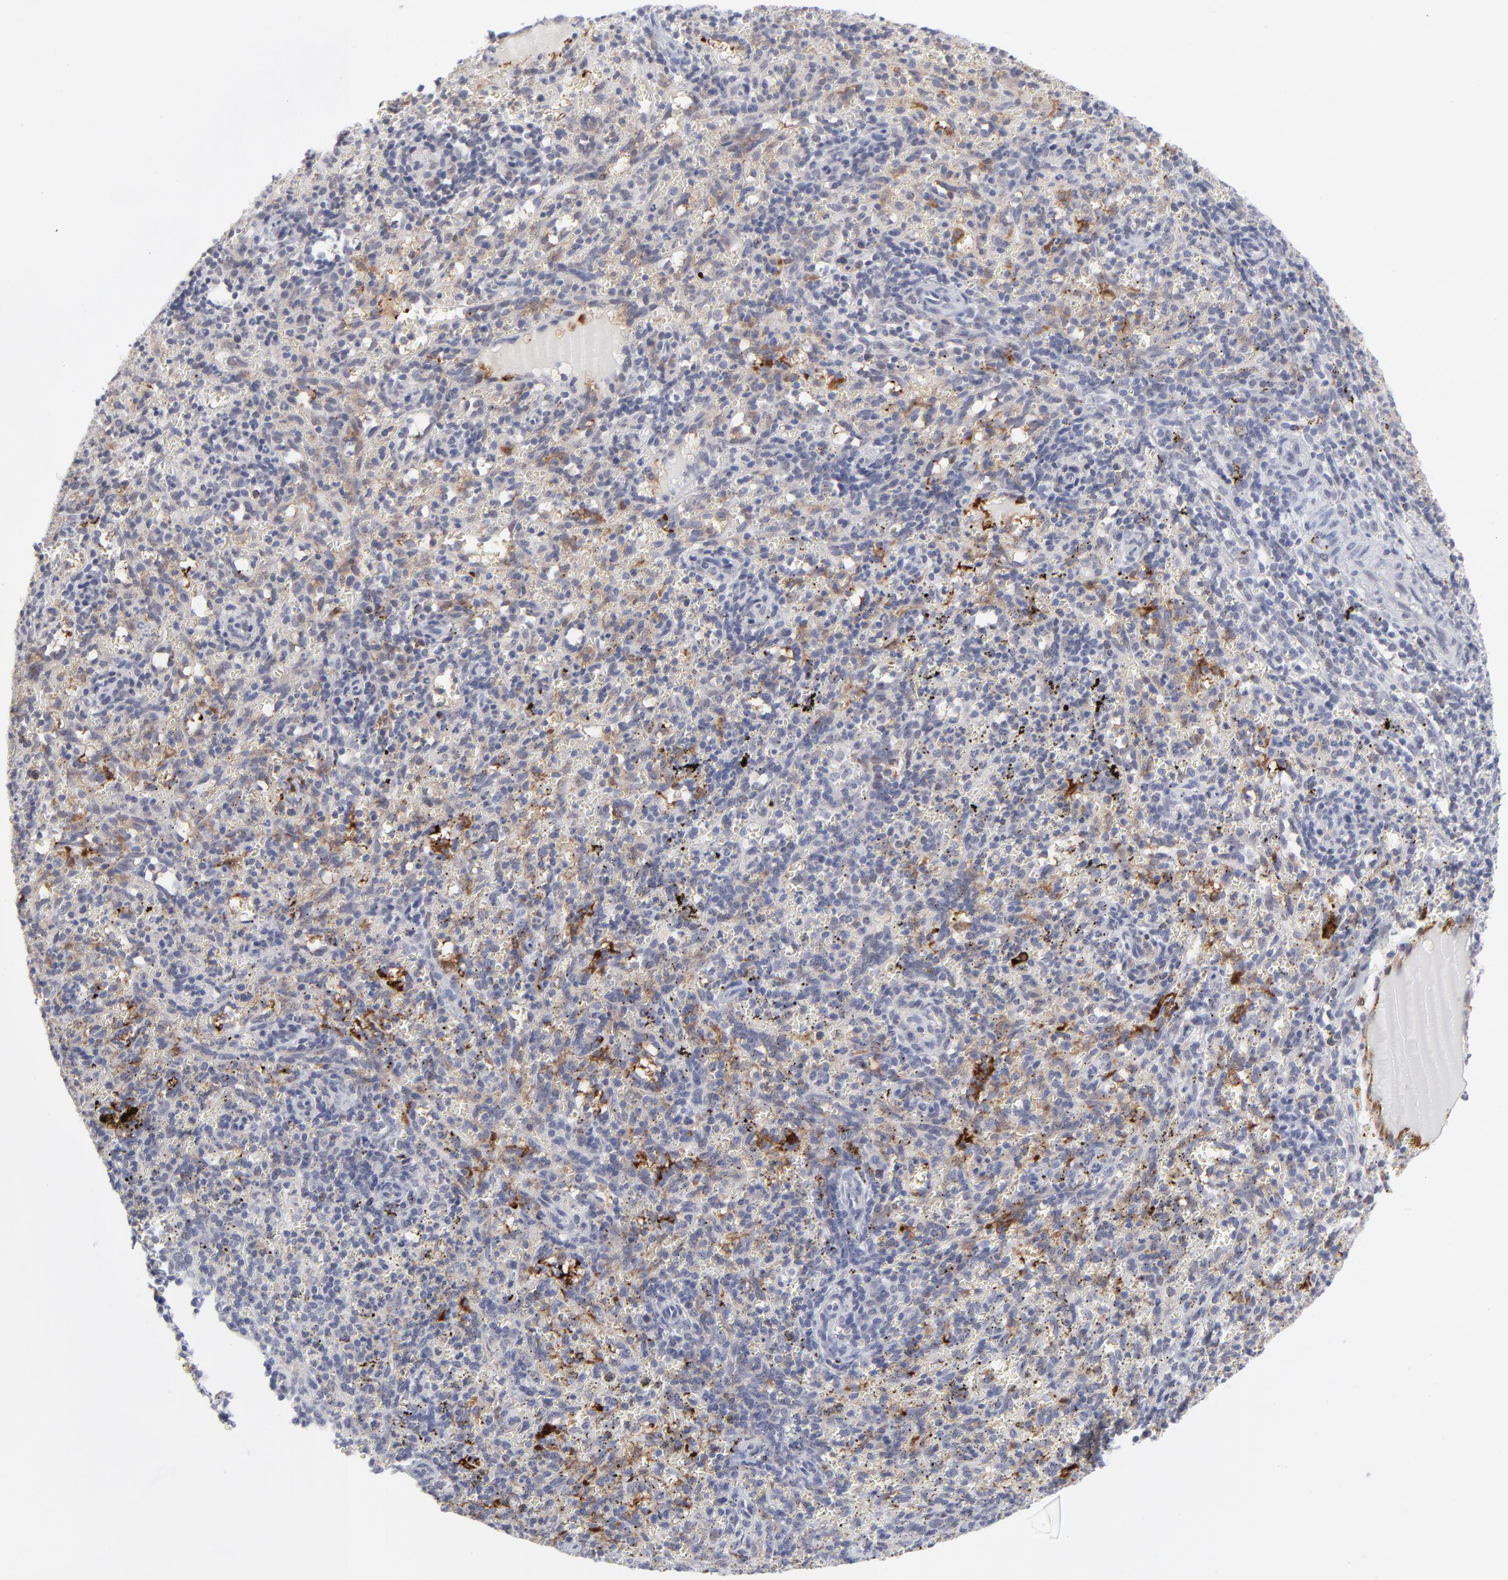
{"staining": {"intensity": "strong", "quantity": "<25%", "location": "cytoplasmic/membranous"}, "tissue": "spleen", "cell_type": "Cells in red pulp", "image_type": "normal", "snomed": [{"axis": "morphology", "description": "Normal tissue, NOS"}, {"axis": "topography", "description": "Spleen"}], "caption": "An IHC photomicrograph of normal tissue is shown. Protein staining in brown shows strong cytoplasmic/membranous positivity in spleen within cells in red pulp. The staining was performed using DAB, with brown indicating positive protein expression. Nuclei are stained blue with hematoxylin.", "gene": "CCR2", "patient": {"sex": "female", "age": 10}}